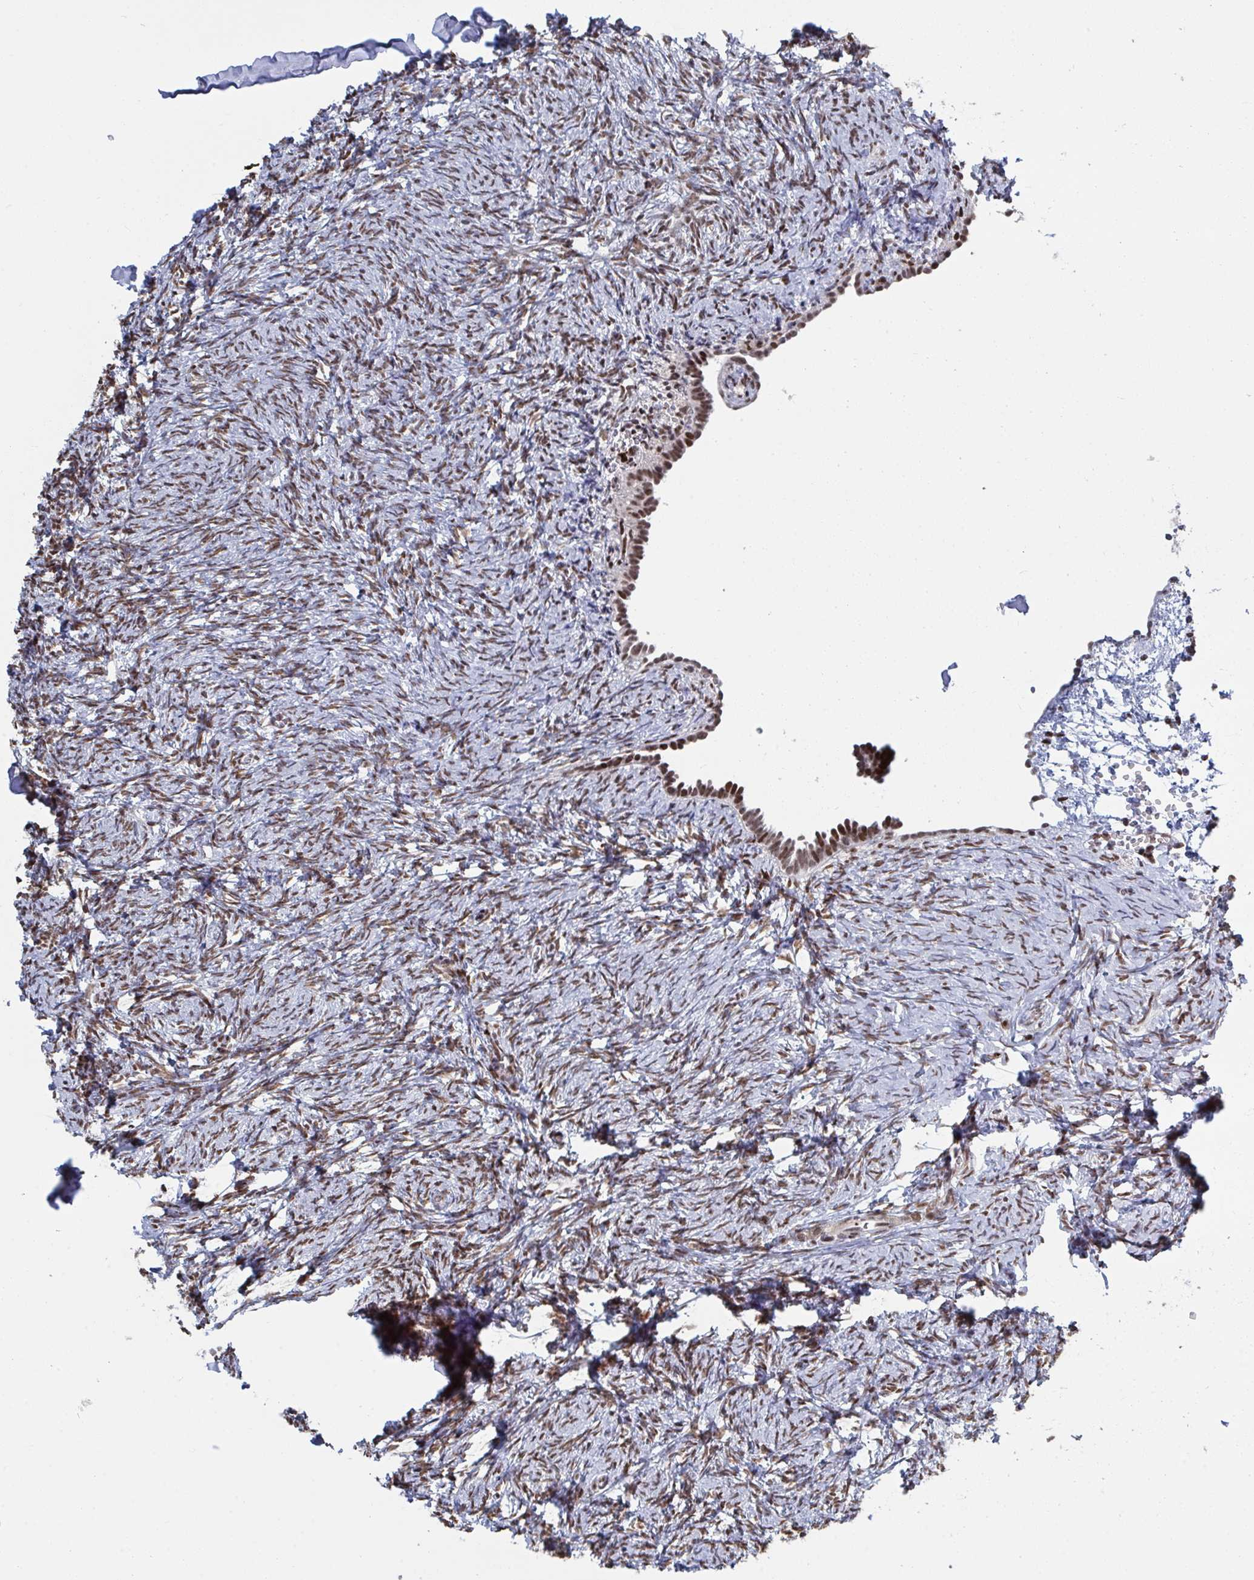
{"staining": {"intensity": "strong", "quantity": ">75%", "location": "nuclear"}, "tissue": "ovary", "cell_type": "Follicle cells", "image_type": "normal", "snomed": [{"axis": "morphology", "description": "Normal tissue, NOS"}, {"axis": "topography", "description": "Ovary"}], "caption": "Immunohistochemical staining of normal human ovary shows >75% levels of strong nuclear protein expression in approximately >75% of follicle cells. The staining was performed using DAB (3,3'-diaminobenzidine), with brown indicating positive protein expression. Nuclei are stained blue with hematoxylin.", "gene": "ZNF607", "patient": {"sex": "female", "age": 41}}